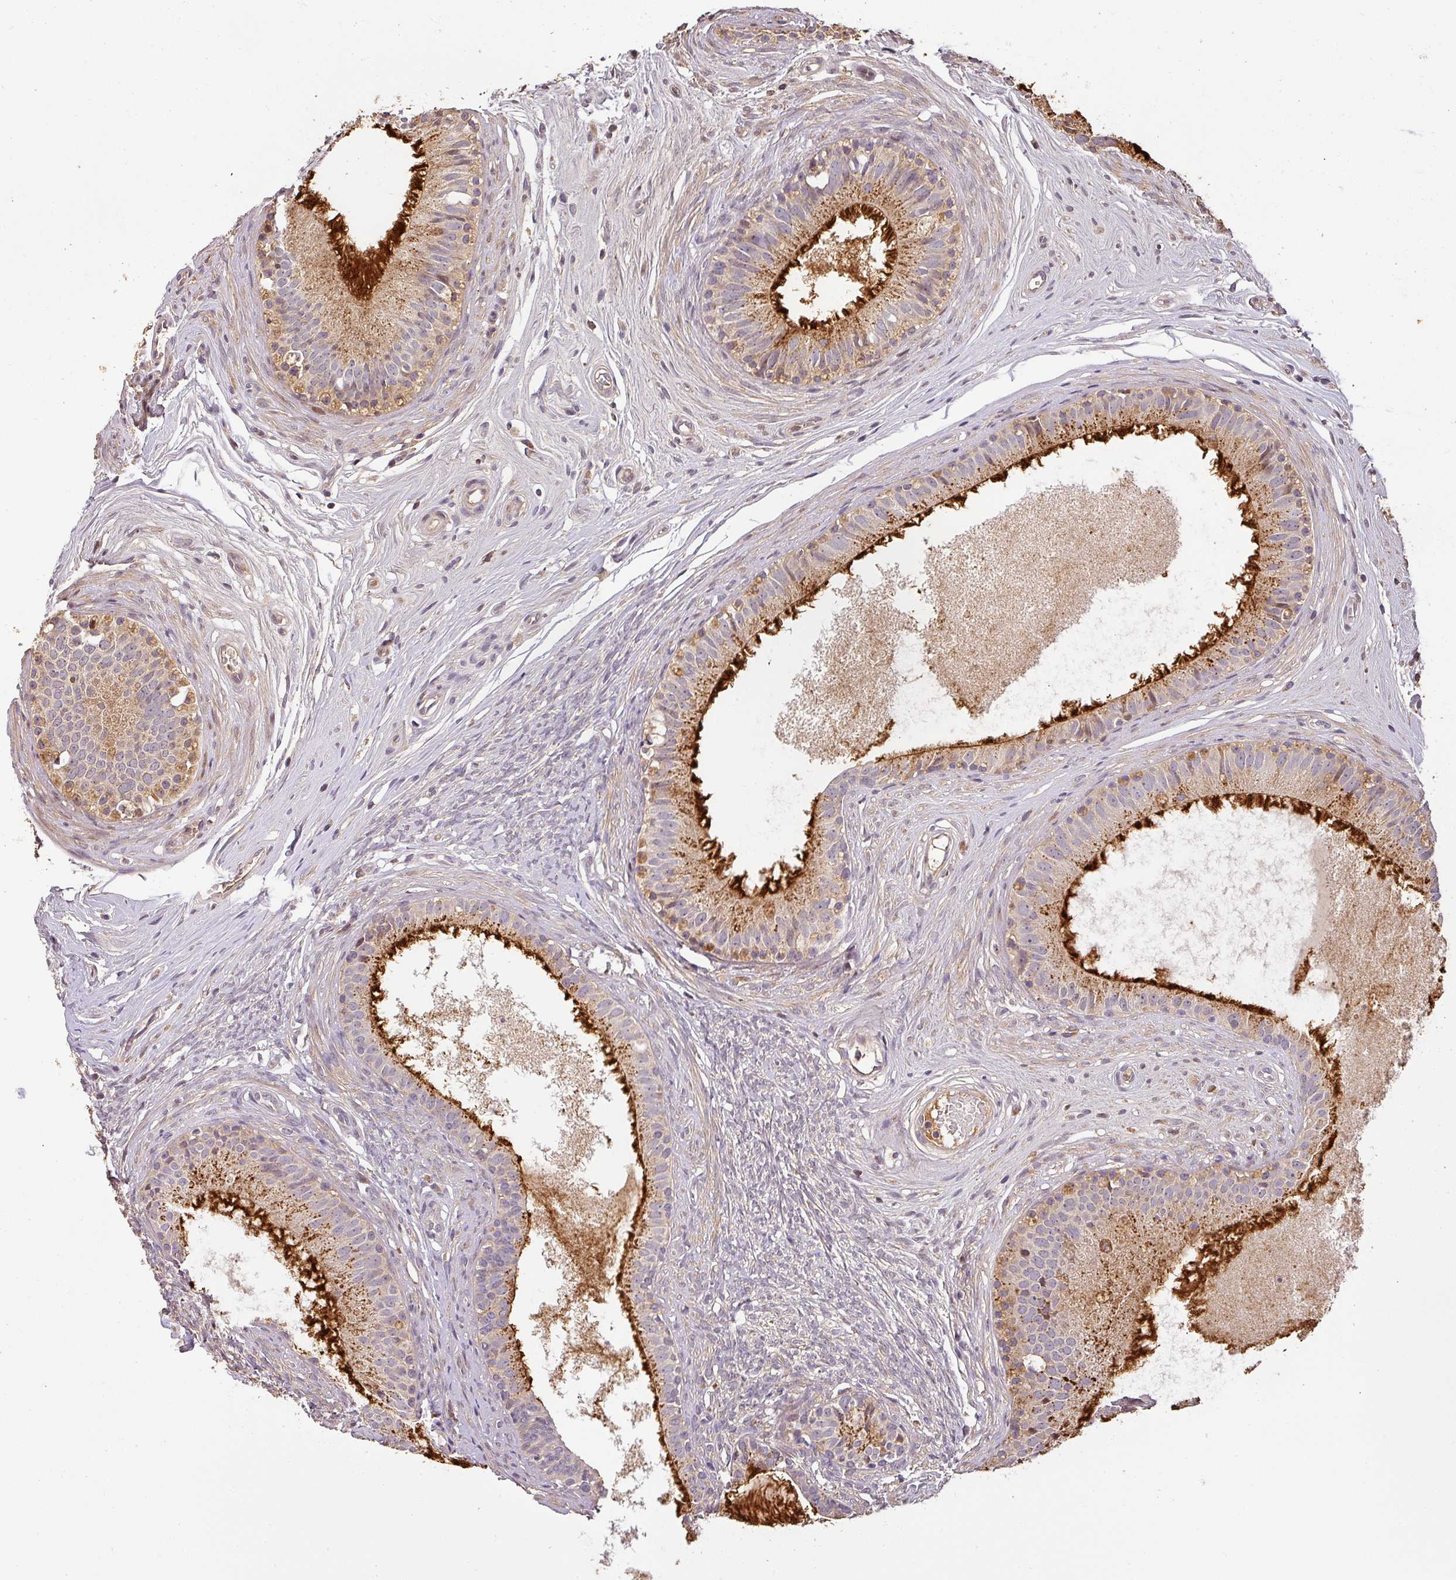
{"staining": {"intensity": "strong", "quantity": "25%-75%", "location": "cytoplasmic/membranous"}, "tissue": "epididymis", "cell_type": "Glandular cells", "image_type": "normal", "snomed": [{"axis": "morphology", "description": "Normal tissue, NOS"}, {"axis": "topography", "description": "Epididymis"}], "caption": "Immunohistochemical staining of unremarkable human epididymis exhibits 25%-75% levels of strong cytoplasmic/membranous protein expression in approximately 25%-75% of glandular cells. The staining was performed using DAB to visualize the protein expression in brown, while the nuclei were stained in blue with hematoxylin (Magnification: 20x).", "gene": "BPIFB3", "patient": {"sex": "male", "age": 74}}